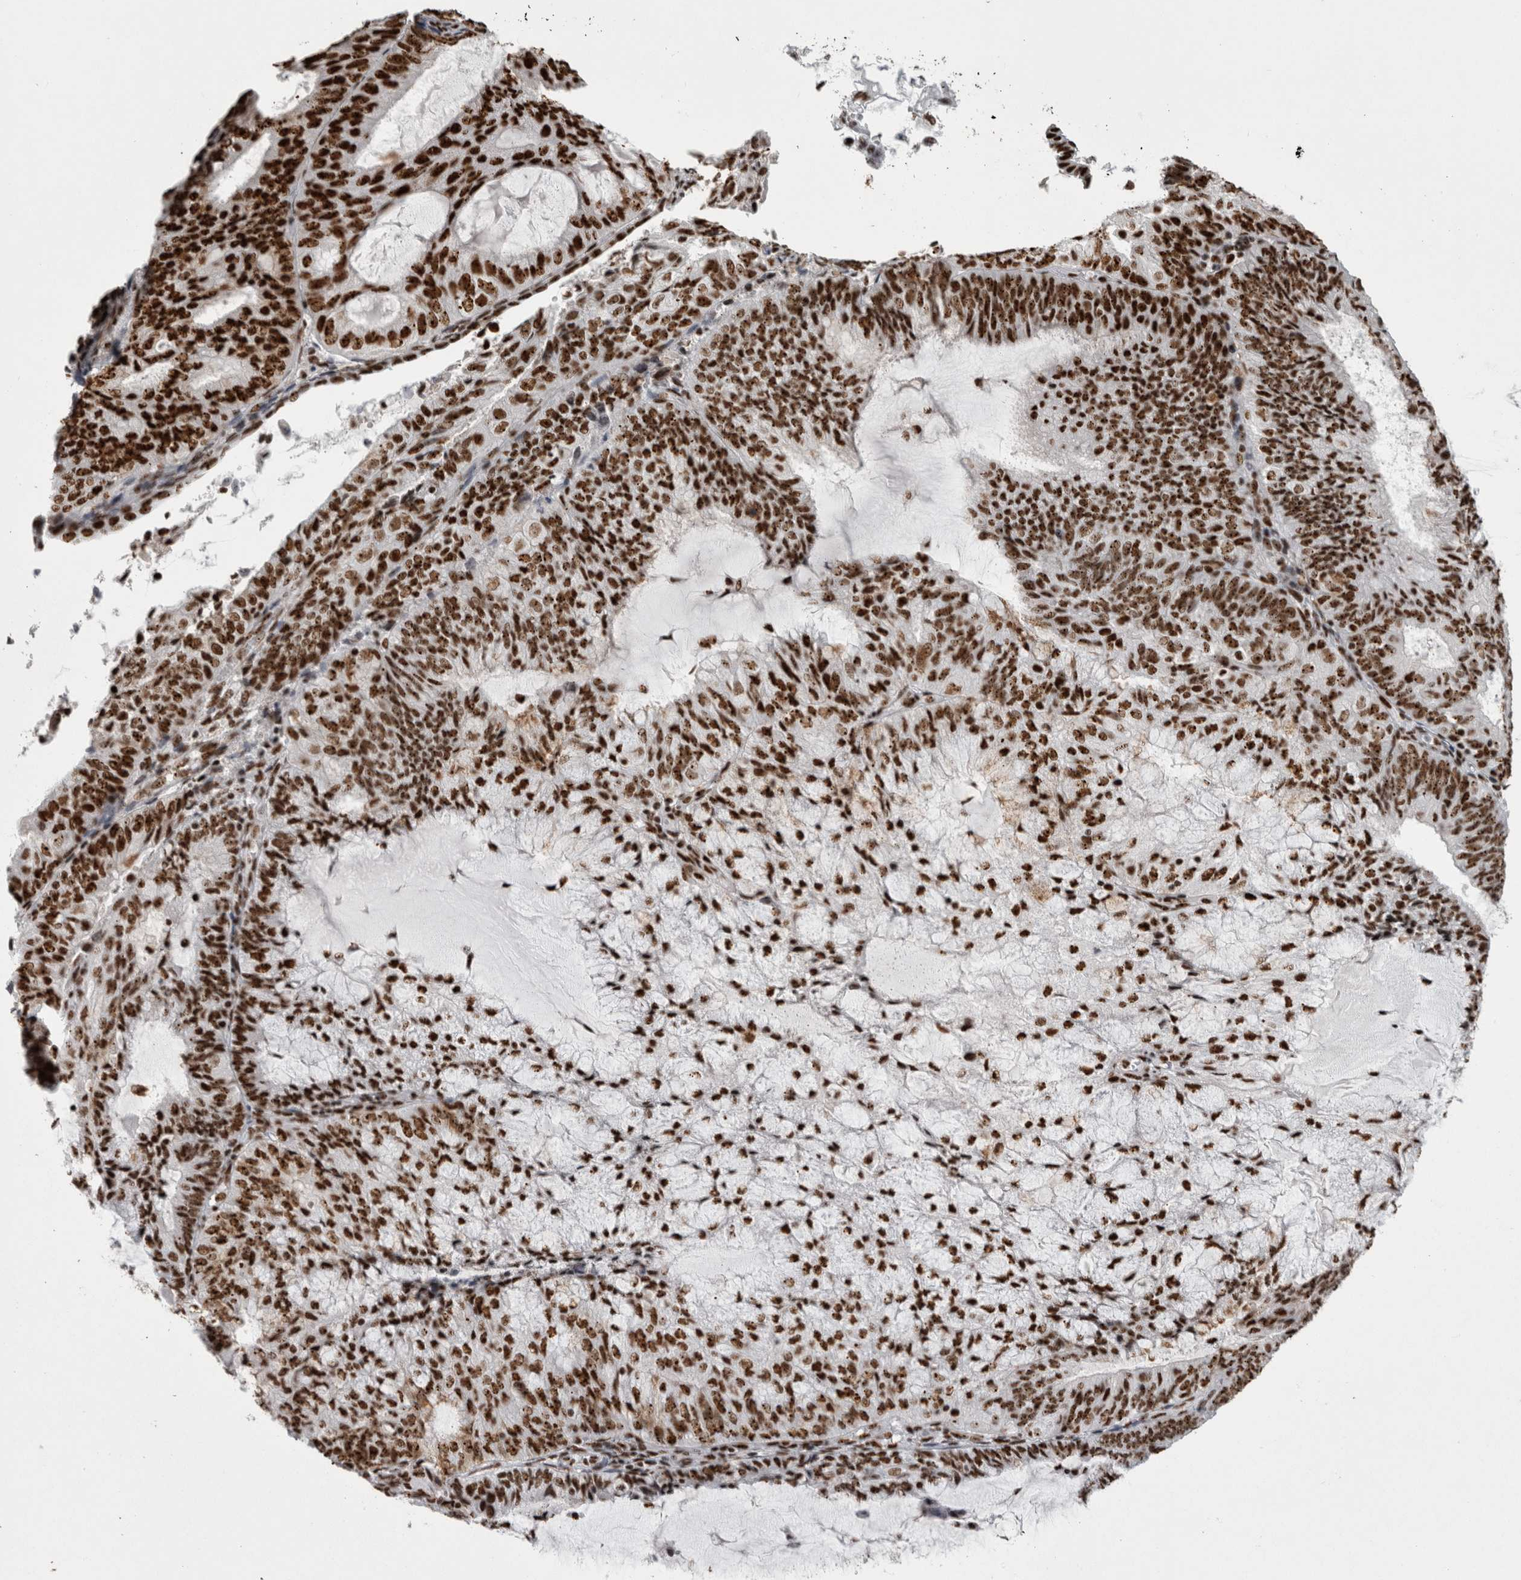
{"staining": {"intensity": "strong", "quantity": ">75%", "location": "nuclear"}, "tissue": "endometrial cancer", "cell_type": "Tumor cells", "image_type": "cancer", "snomed": [{"axis": "morphology", "description": "Adenocarcinoma, NOS"}, {"axis": "topography", "description": "Endometrium"}], "caption": "Endometrial adenocarcinoma stained with DAB immunohistochemistry (IHC) reveals high levels of strong nuclear expression in about >75% of tumor cells.", "gene": "NCL", "patient": {"sex": "female", "age": 81}}